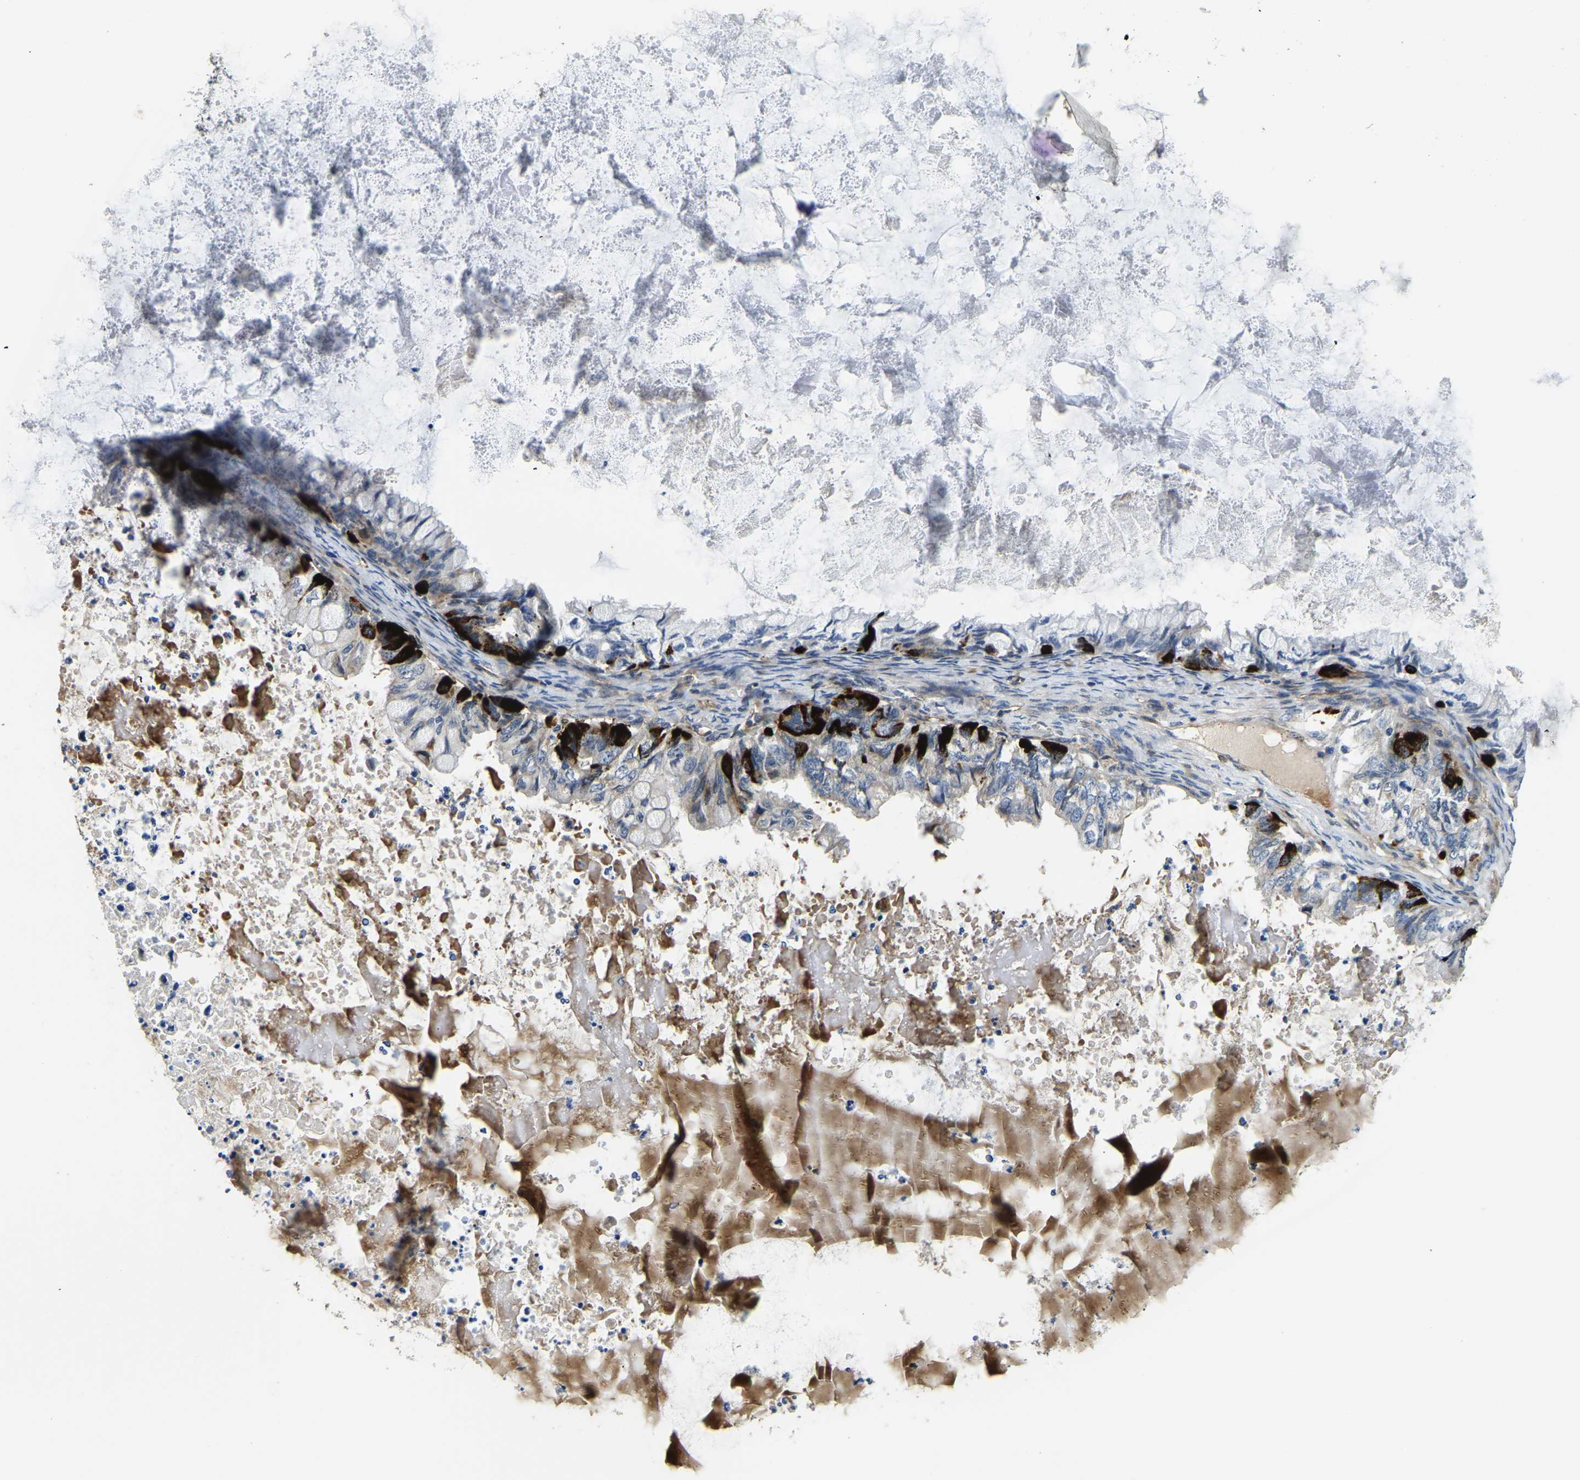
{"staining": {"intensity": "strong", "quantity": "<25%", "location": "cytoplasmic/membranous"}, "tissue": "ovarian cancer", "cell_type": "Tumor cells", "image_type": "cancer", "snomed": [{"axis": "morphology", "description": "Cystadenocarcinoma, mucinous, NOS"}, {"axis": "topography", "description": "Ovary"}], "caption": "Immunohistochemical staining of mucinous cystadenocarcinoma (ovarian) exhibits medium levels of strong cytoplasmic/membranous positivity in about <25% of tumor cells.", "gene": "RNF39", "patient": {"sex": "female", "age": 80}}